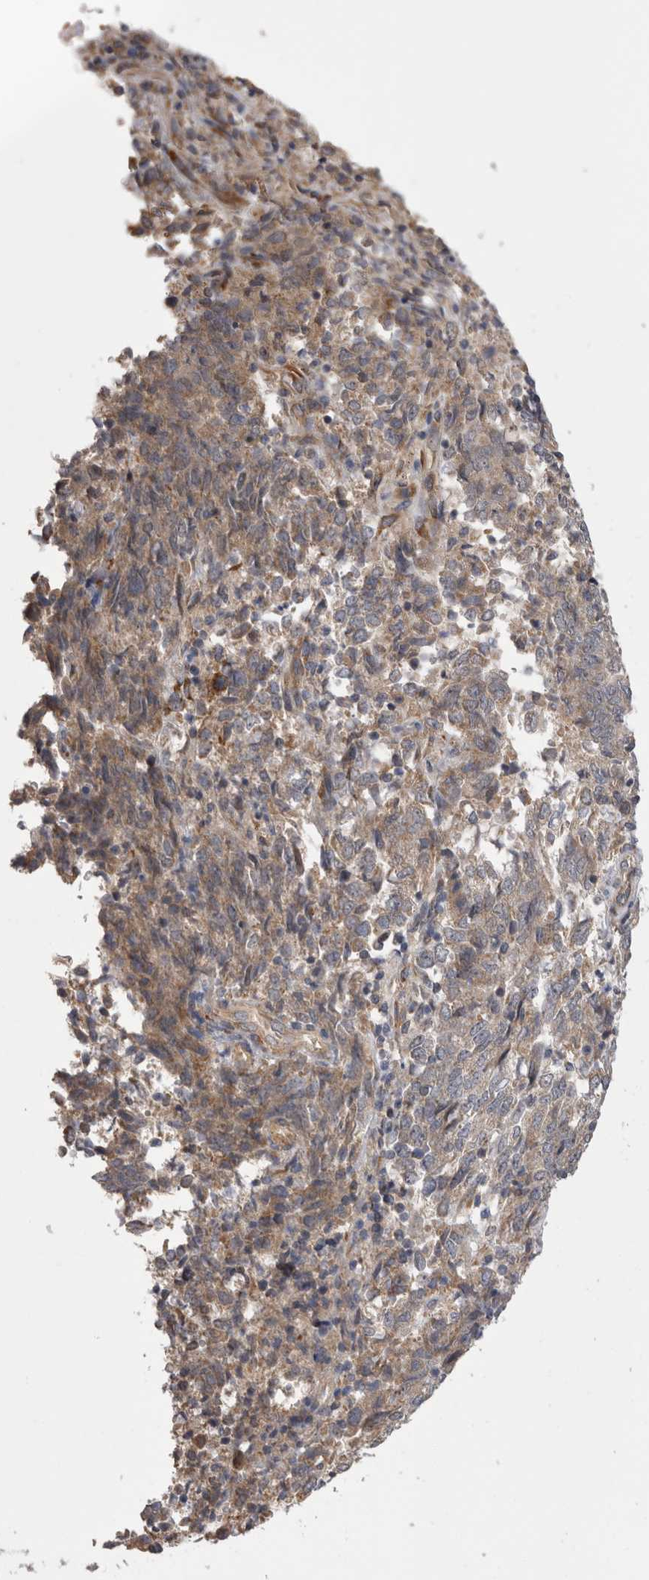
{"staining": {"intensity": "weak", "quantity": "25%-75%", "location": "cytoplasmic/membranous"}, "tissue": "endometrial cancer", "cell_type": "Tumor cells", "image_type": "cancer", "snomed": [{"axis": "morphology", "description": "Adenocarcinoma, NOS"}, {"axis": "topography", "description": "Endometrium"}], "caption": "Approximately 25%-75% of tumor cells in human endometrial cancer (adenocarcinoma) reveal weak cytoplasmic/membranous protein expression as visualized by brown immunohistochemical staining.", "gene": "ARHGAP29", "patient": {"sex": "female", "age": 80}}